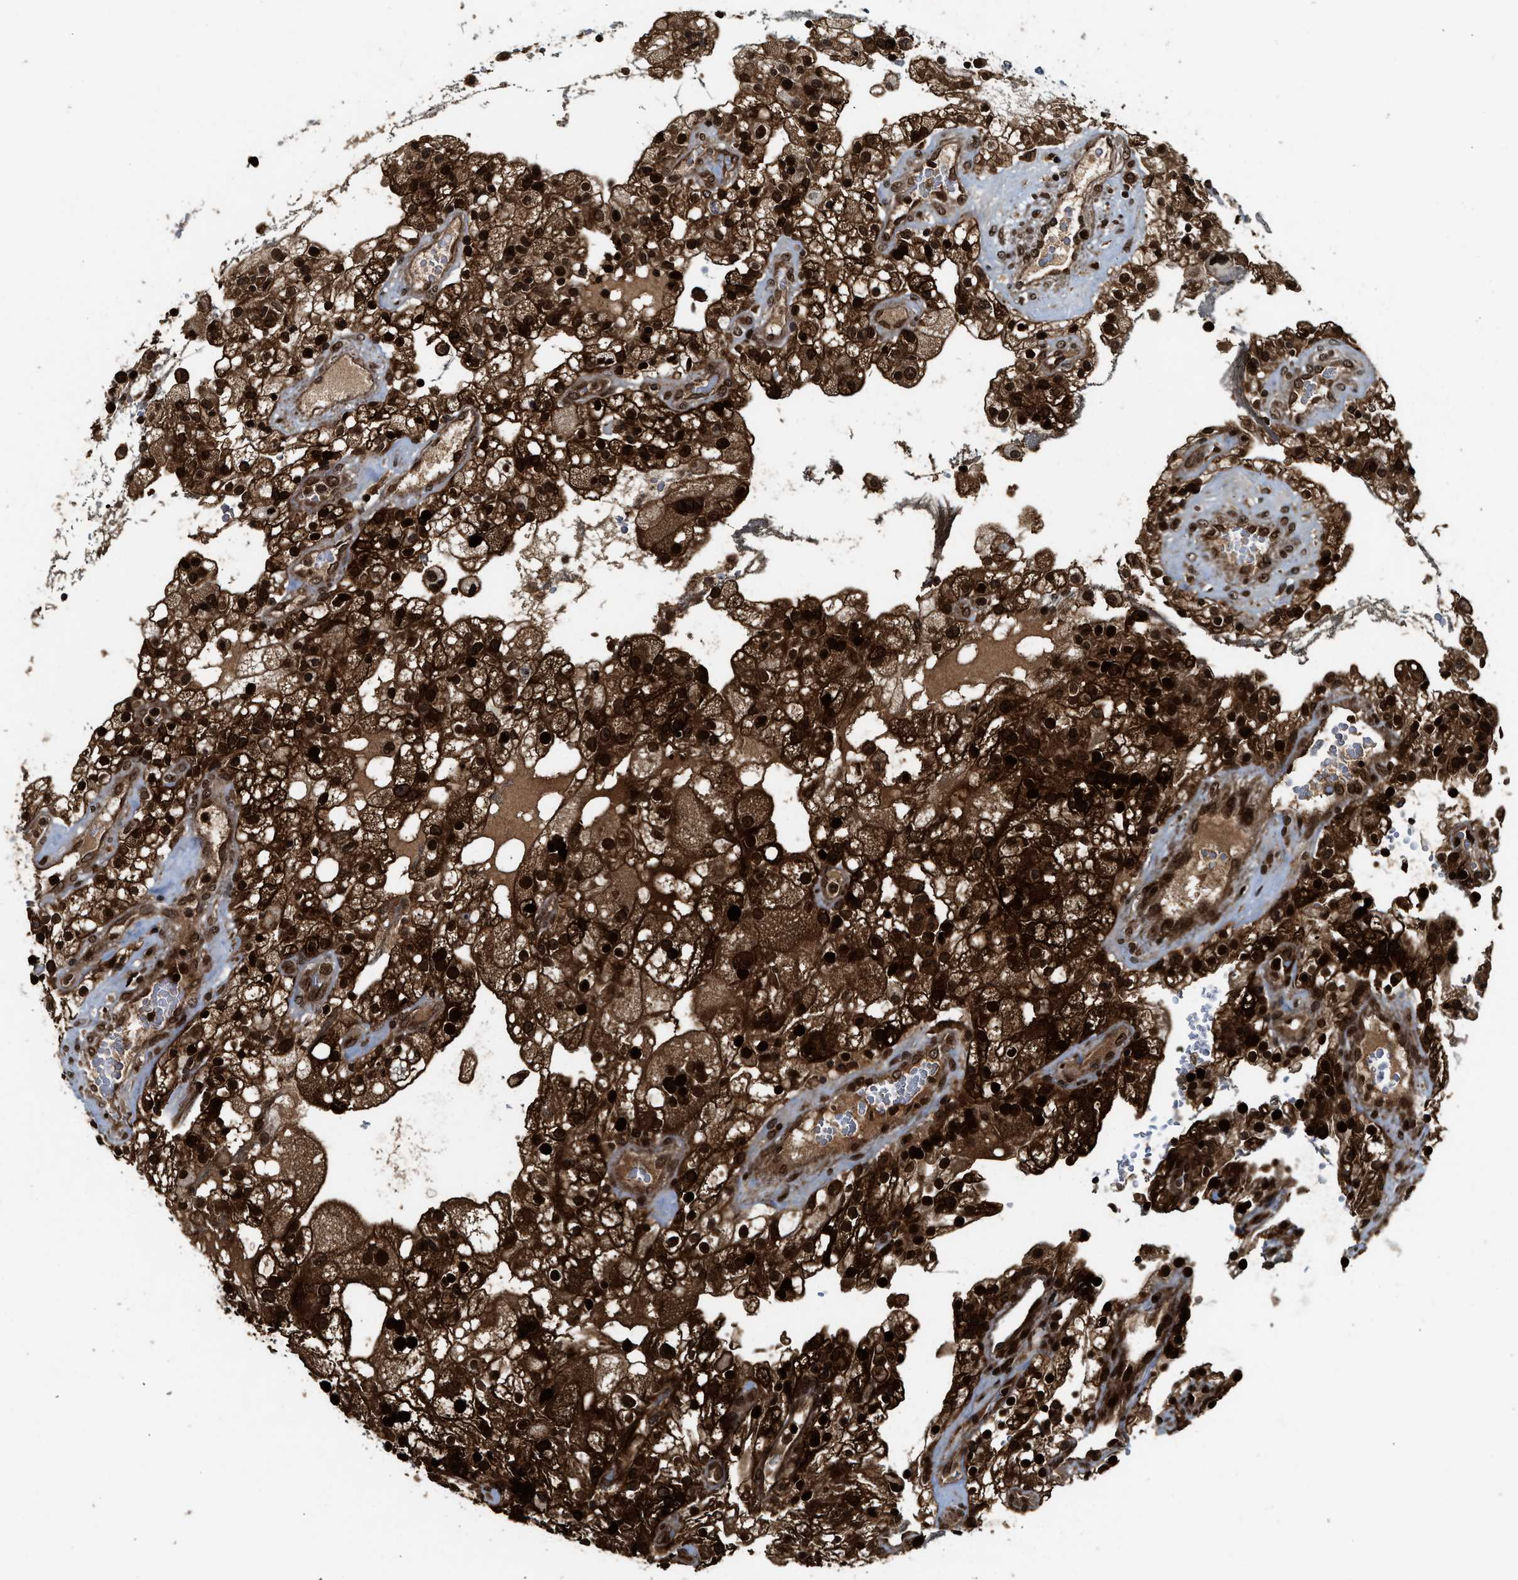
{"staining": {"intensity": "strong", "quantity": ">75%", "location": "cytoplasmic/membranous,nuclear"}, "tissue": "renal cancer", "cell_type": "Tumor cells", "image_type": "cancer", "snomed": [{"axis": "morphology", "description": "Adenocarcinoma, NOS"}, {"axis": "topography", "description": "Kidney"}], "caption": "A brown stain shows strong cytoplasmic/membranous and nuclear positivity of a protein in human renal cancer (adenocarcinoma) tumor cells. (brown staining indicates protein expression, while blue staining denotes nuclei).", "gene": "MDM2", "patient": {"sex": "female", "age": 52}}